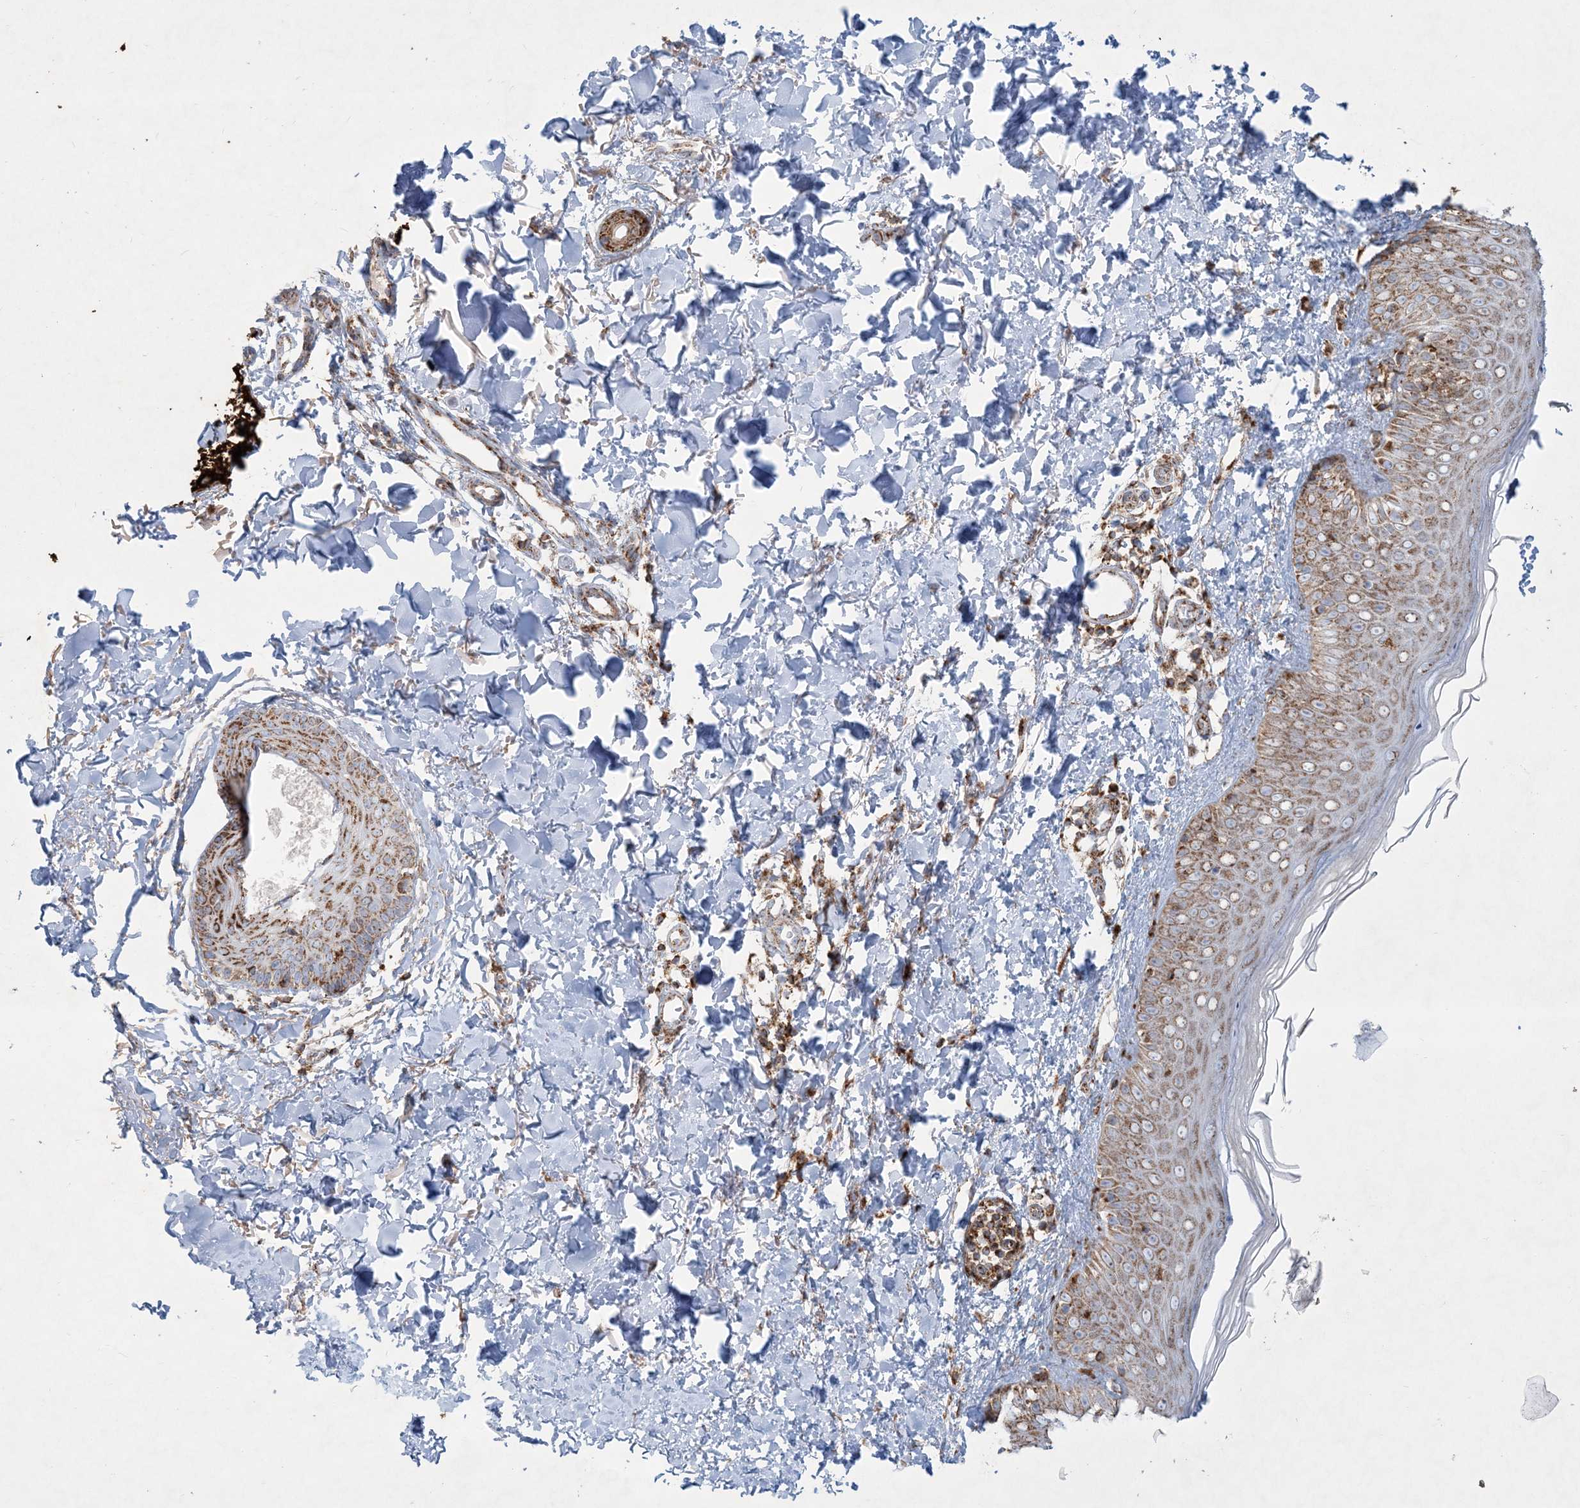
{"staining": {"intensity": "moderate", "quantity": ">75%", "location": "cytoplasmic/membranous"}, "tissue": "skin", "cell_type": "Fibroblasts", "image_type": "normal", "snomed": [{"axis": "morphology", "description": "Normal tissue, NOS"}, {"axis": "topography", "description": "Skin"}], "caption": "Fibroblasts demonstrate moderate cytoplasmic/membranous positivity in approximately >75% of cells in unremarkable skin. The protein of interest is stained brown, and the nuclei are stained in blue (DAB (3,3'-diaminobenzidine) IHC with brightfield microscopy, high magnification).", "gene": "BEND4", "patient": {"sex": "male", "age": 52}}